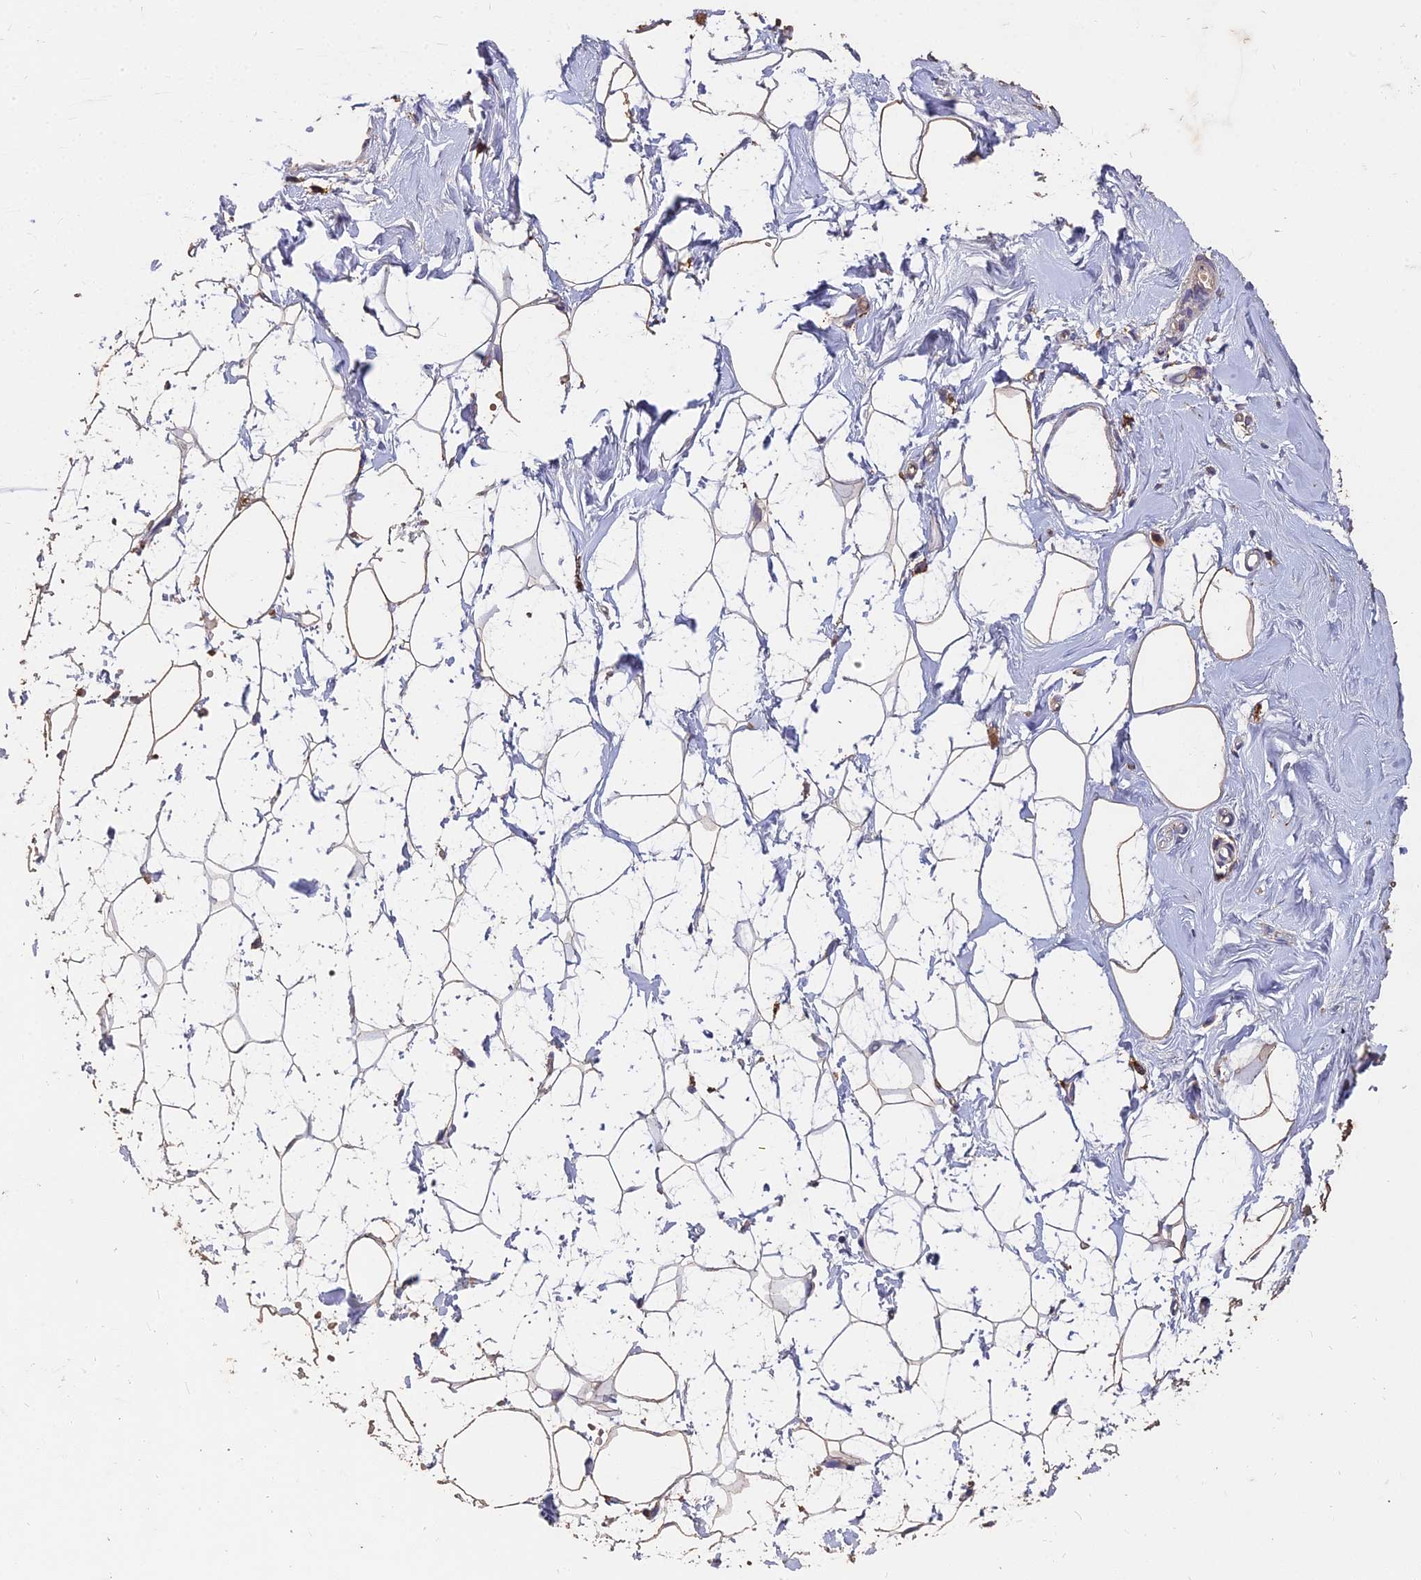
{"staining": {"intensity": "weak", "quantity": ">75%", "location": "cytoplasmic/membranous"}, "tissue": "breast", "cell_type": "Adipocytes", "image_type": "normal", "snomed": [{"axis": "morphology", "description": "Normal tissue, NOS"}, {"axis": "morphology", "description": "Adenoma, NOS"}, {"axis": "topography", "description": "Breast"}], "caption": "Immunohistochemistry (IHC) (DAB (3,3'-diaminobenzidine)) staining of benign breast shows weak cytoplasmic/membranous protein positivity in about >75% of adipocytes.", "gene": "CEMIP2", "patient": {"sex": "female", "age": 23}}